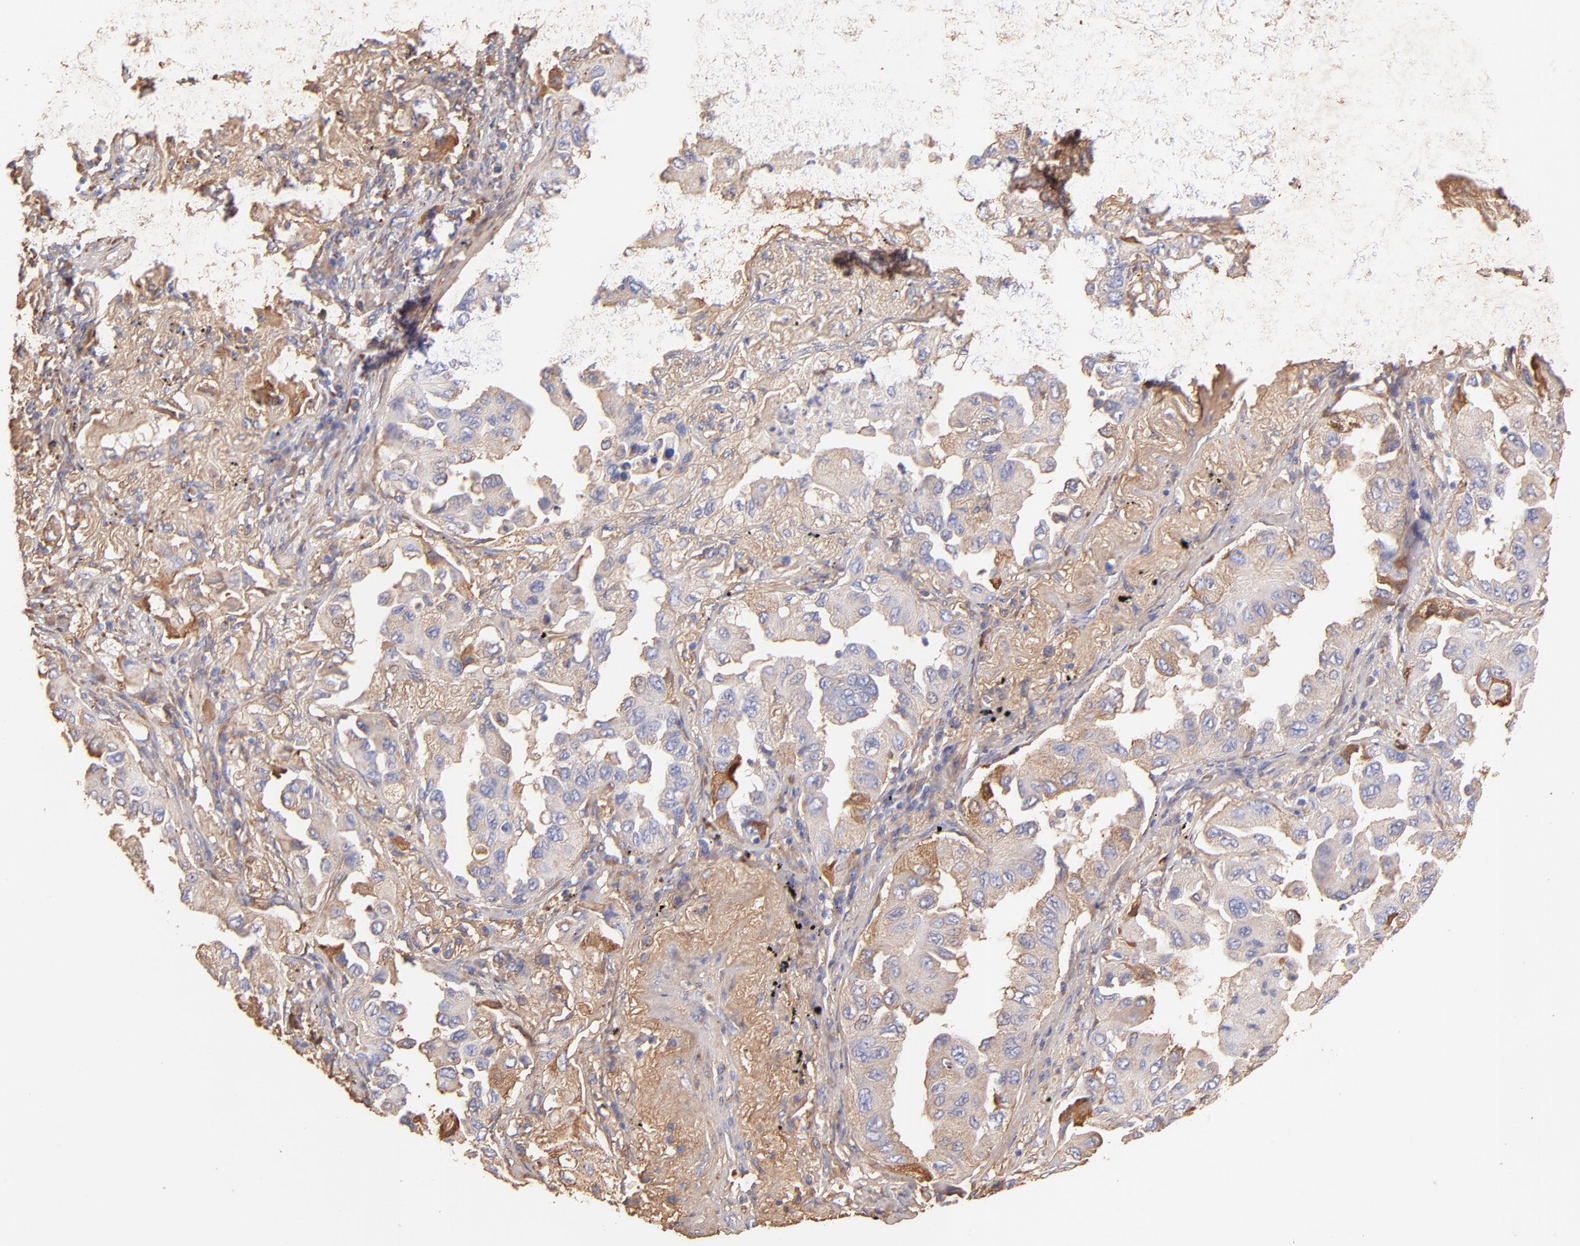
{"staining": {"intensity": "weak", "quantity": ">75%", "location": "cytoplasmic/membranous"}, "tissue": "lung cancer", "cell_type": "Tumor cells", "image_type": "cancer", "snomed": [{"axis": "morphology", "description": "Adenocarcinoma, NOS"}, {"axis": "topography", "description": "Lung"}], "caption": "This histopathology image displays immunohistochemistry (IHC) staining of lung cancer (adenocarcinoma), with low weak cytoplasmic/membranous expression in approximately >75% of tumor cells.", "gene": "BGN", "patient": {"sex": "female", "age": 65}}